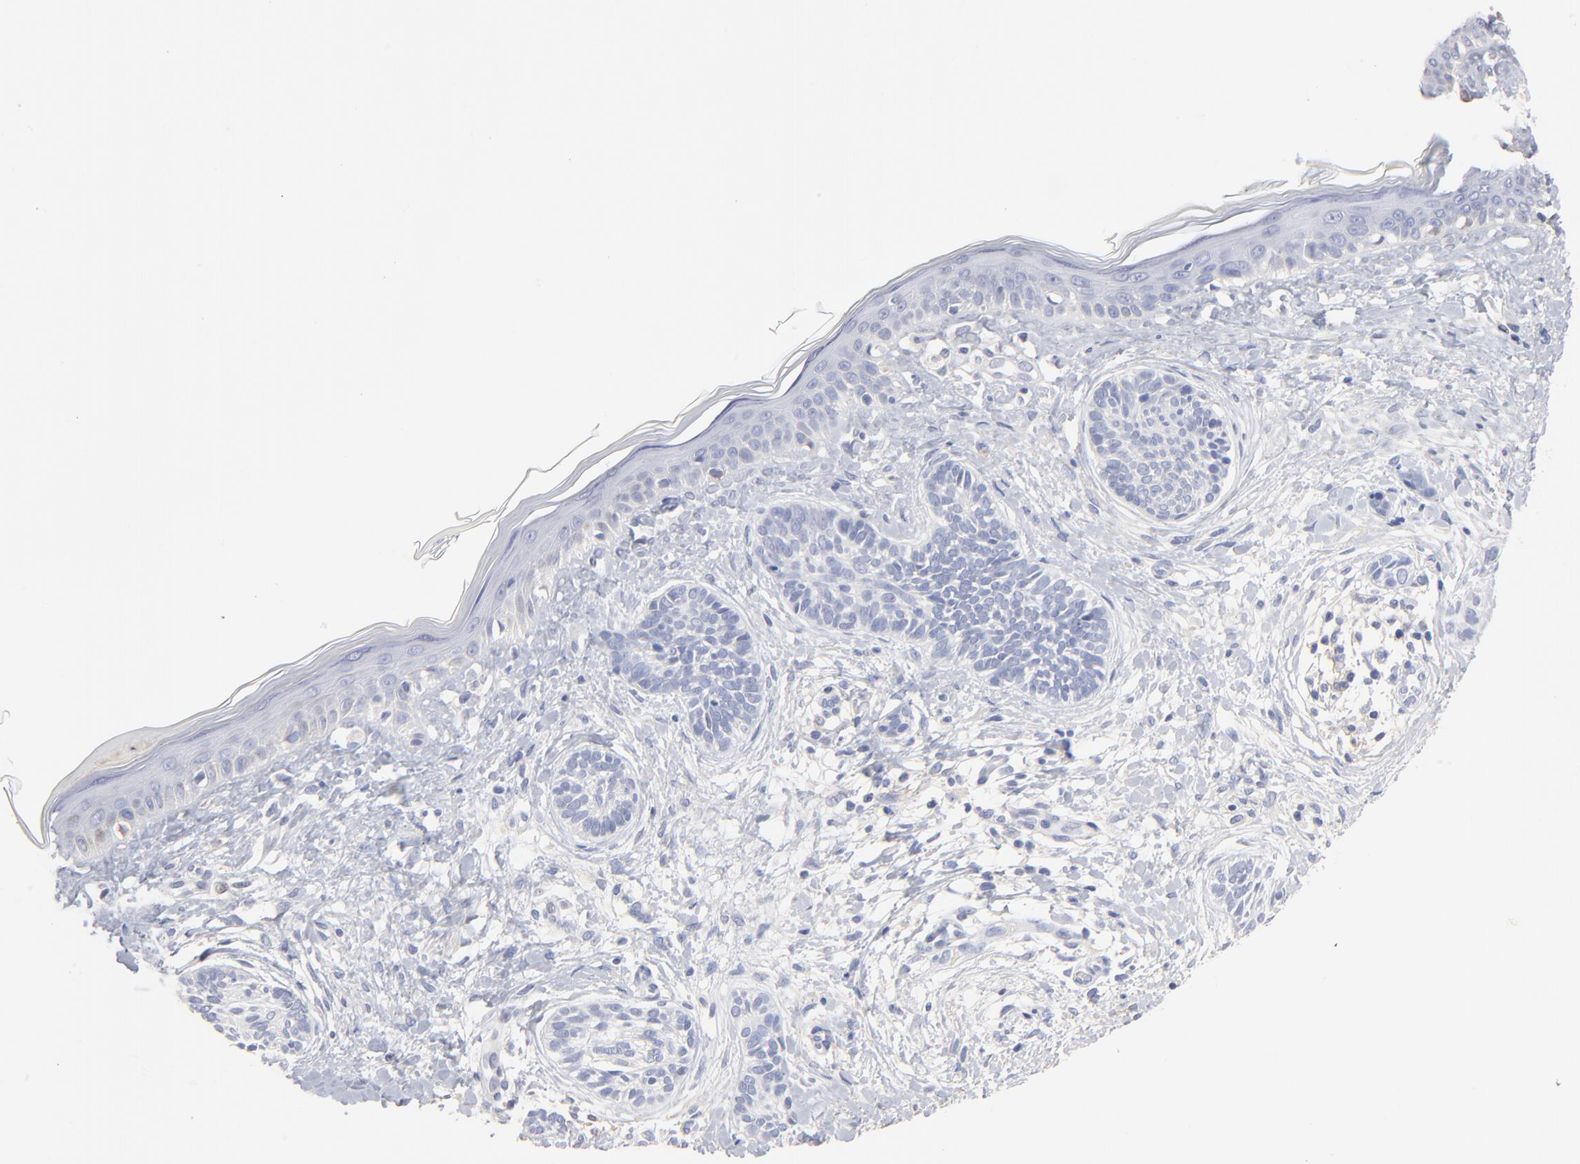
{"staining": {"intensity": "negative", "quantity": "none", "location": "none"}, "tissue": "skin cancer", "cell_type": "Tumor cells", "image_type": "cancer", "snomed": [{"axis": "morphology", "description": "Normal tissue, NOS"}, {"axis": "morphology", "description": "Basal cell carcinoma"}, {"axis": "topography", "description": "Skin"}], "caption": "Micrograph shows no protein positivity in tumor cells of skin basal cell carcinoma tissue.", "gene": "ITGA8", "patient": {"sex": "male", "age": 63}}